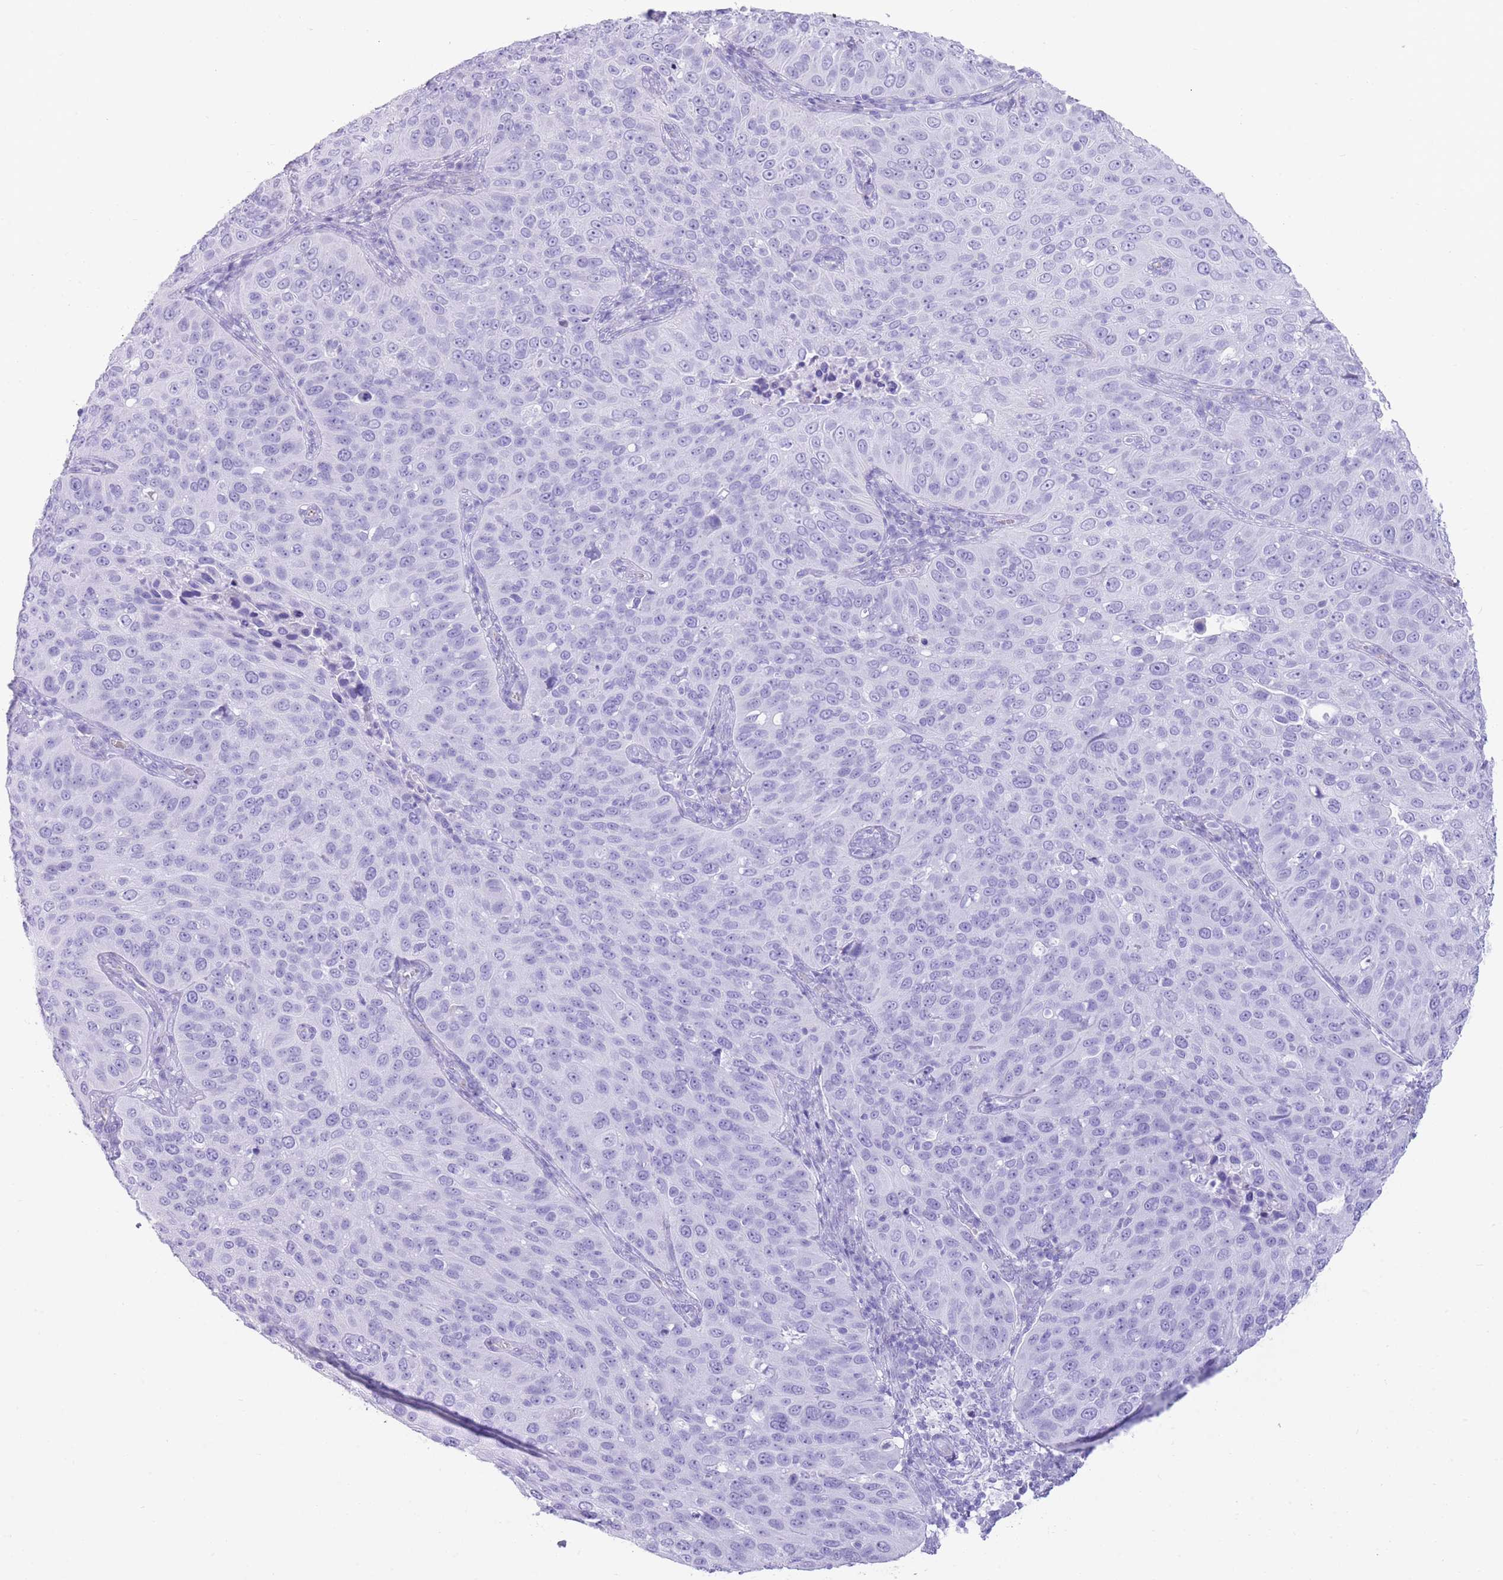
{"staining": {"intensity": "negative", "quantity": "none", "location": "none"}, "tissue": "cervical cancer", "cell_type": "Tumor cells", "image_type": "cancer", "snomed": [{"axis": "morphology", "description": "Squamous cell carcinoma, NOS"}, {"axis": "topography", "description": "Cervix"}], "caption": "Immunohistochemistry of human cervical cancer (squamous cell carcinoma) reveals no staining in tumor cells. (Immunohistochemistry (ihc), brightfield microscopy, high magnification).", "gene": "ELOA2", "patient": {"sex": "female", "age": 36}}